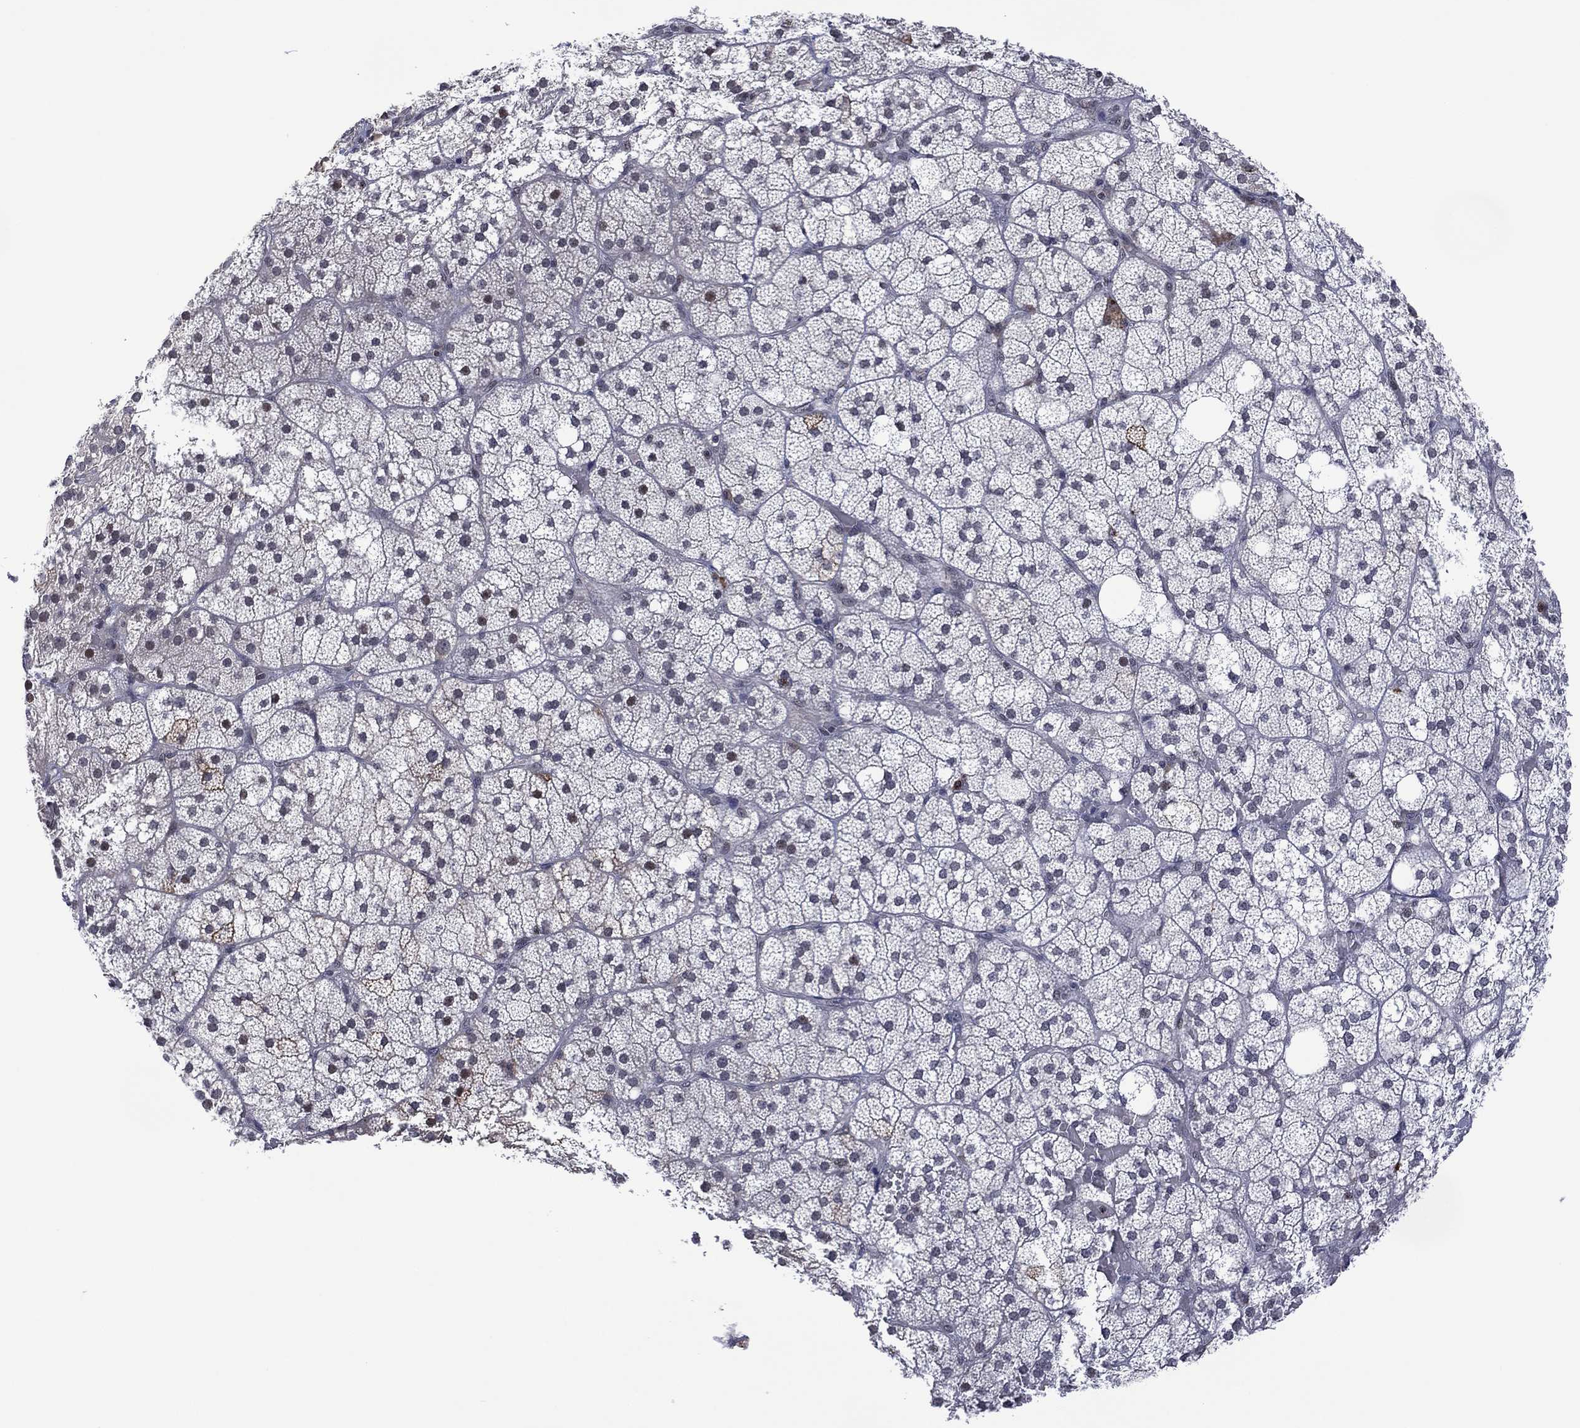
{"staining": {"intensity": "negative", "quantity": "none", "location": "none"}, "tissue": "adrenal gland", "cell_type": "Glandular cells", "image_type": "normal", "snomed": [{"axis": "morphology", "description": "Normal tissue, NOS"}, {"axis": "topography", "description": "Adrenal gland"}], "caption": "A micrograph of human adrenal gland is negative for staining in glandular cells. (IHC, brightfield microscopy, high magnification).", "gene": "DPP4", "patient": {"sex": "male", "age": 53}}